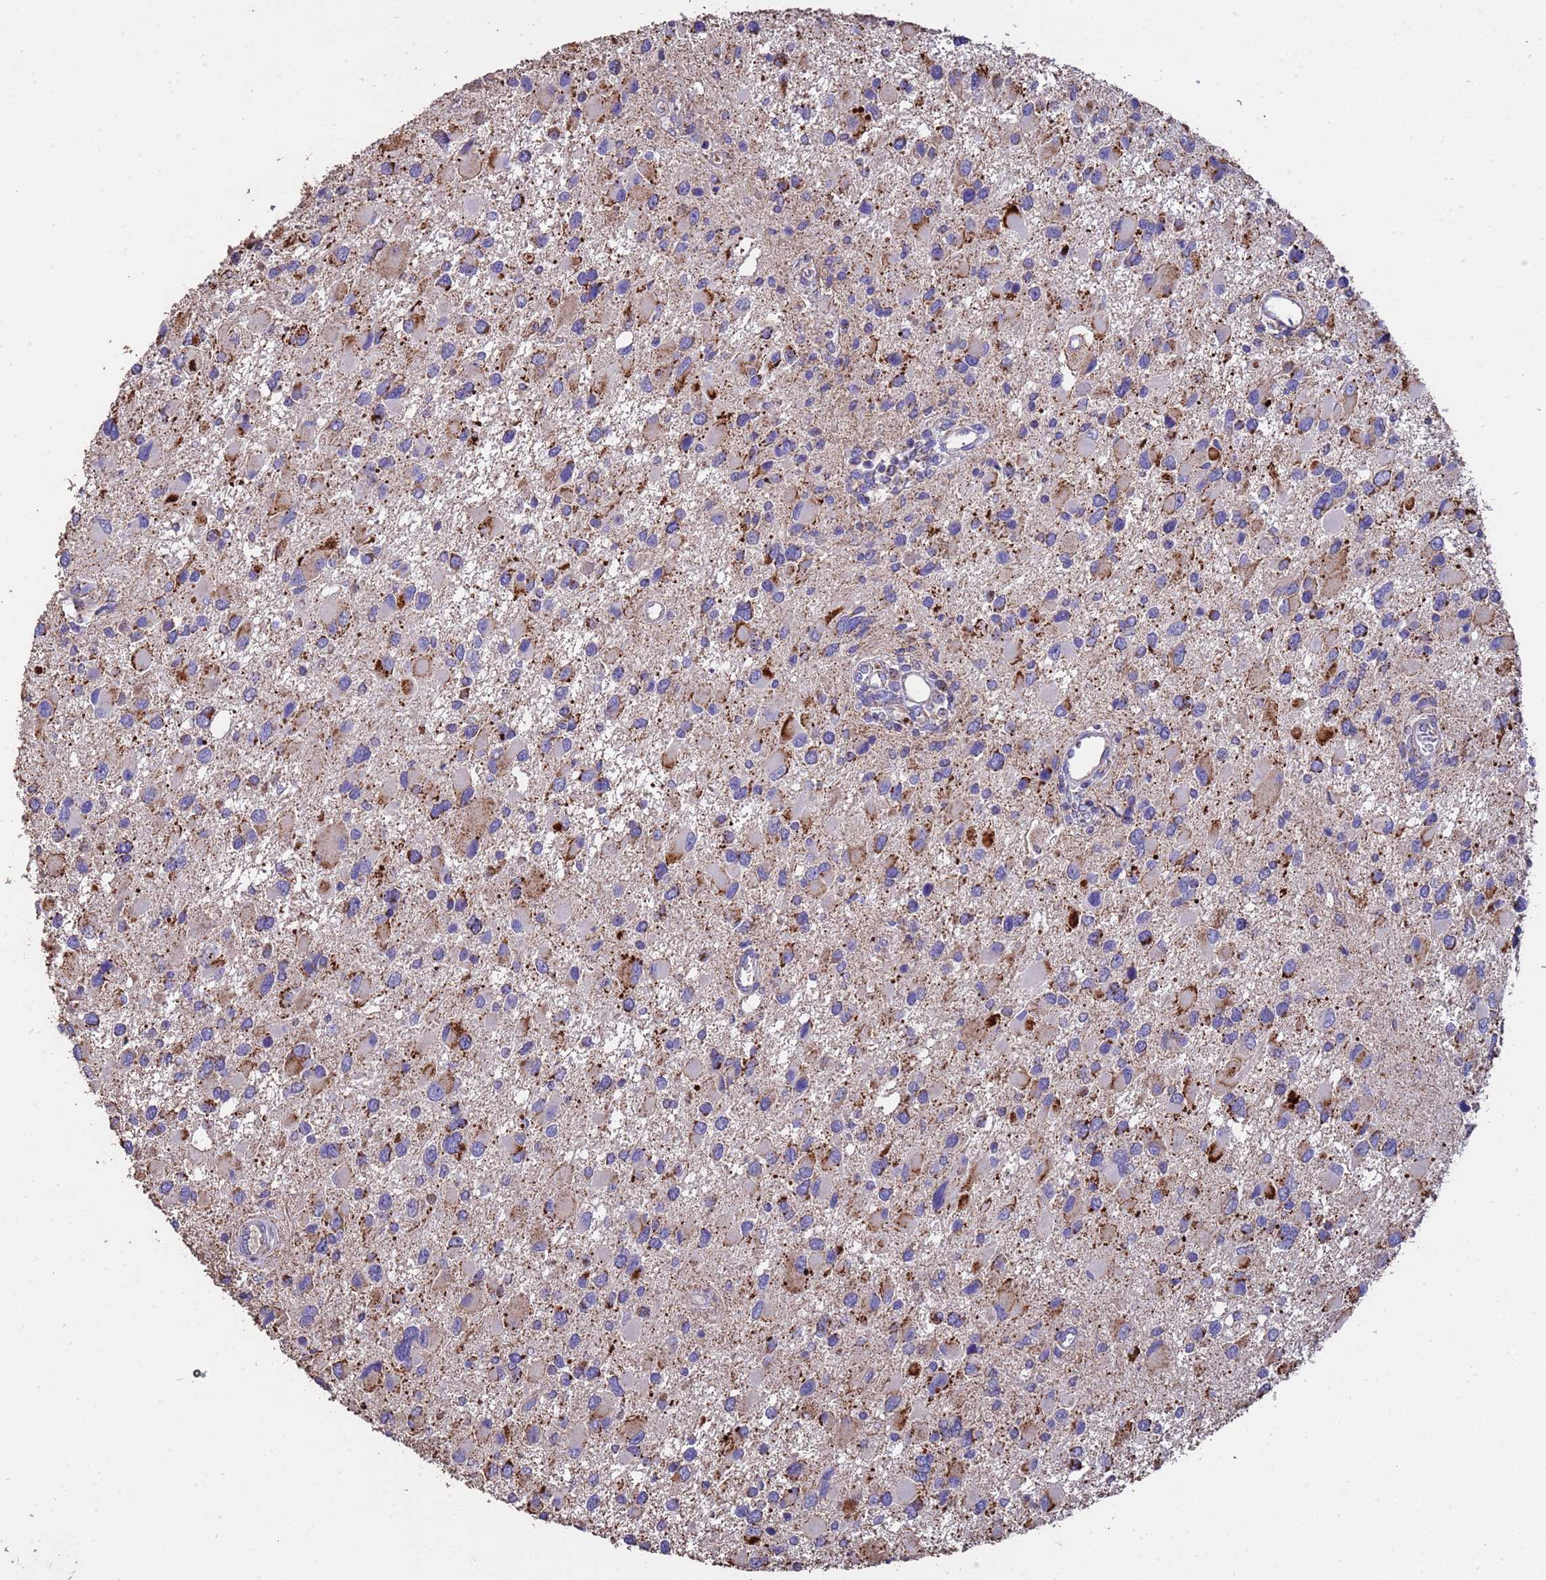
{"staining": {"intensity": "weak", "quantity": "<25%", "location": "cytoplasmic/membranous"}, "tissue": "glioma", "cell_type": "Tumor cells", "image_type": "cancer", "snomed": [{"axis": "morphology", "description": "Glioma, malignant, High grade"}, {"axis": "topography", "description": "Brain"}], "caption": "DAB (3,3'-diaminobenzidine) immunohistochemical staining of malignant high-grade glioma shows no significant expression in tumor cells.", "gene": "ZNFX1", "patient": {"sex": "male", "age": 53}}